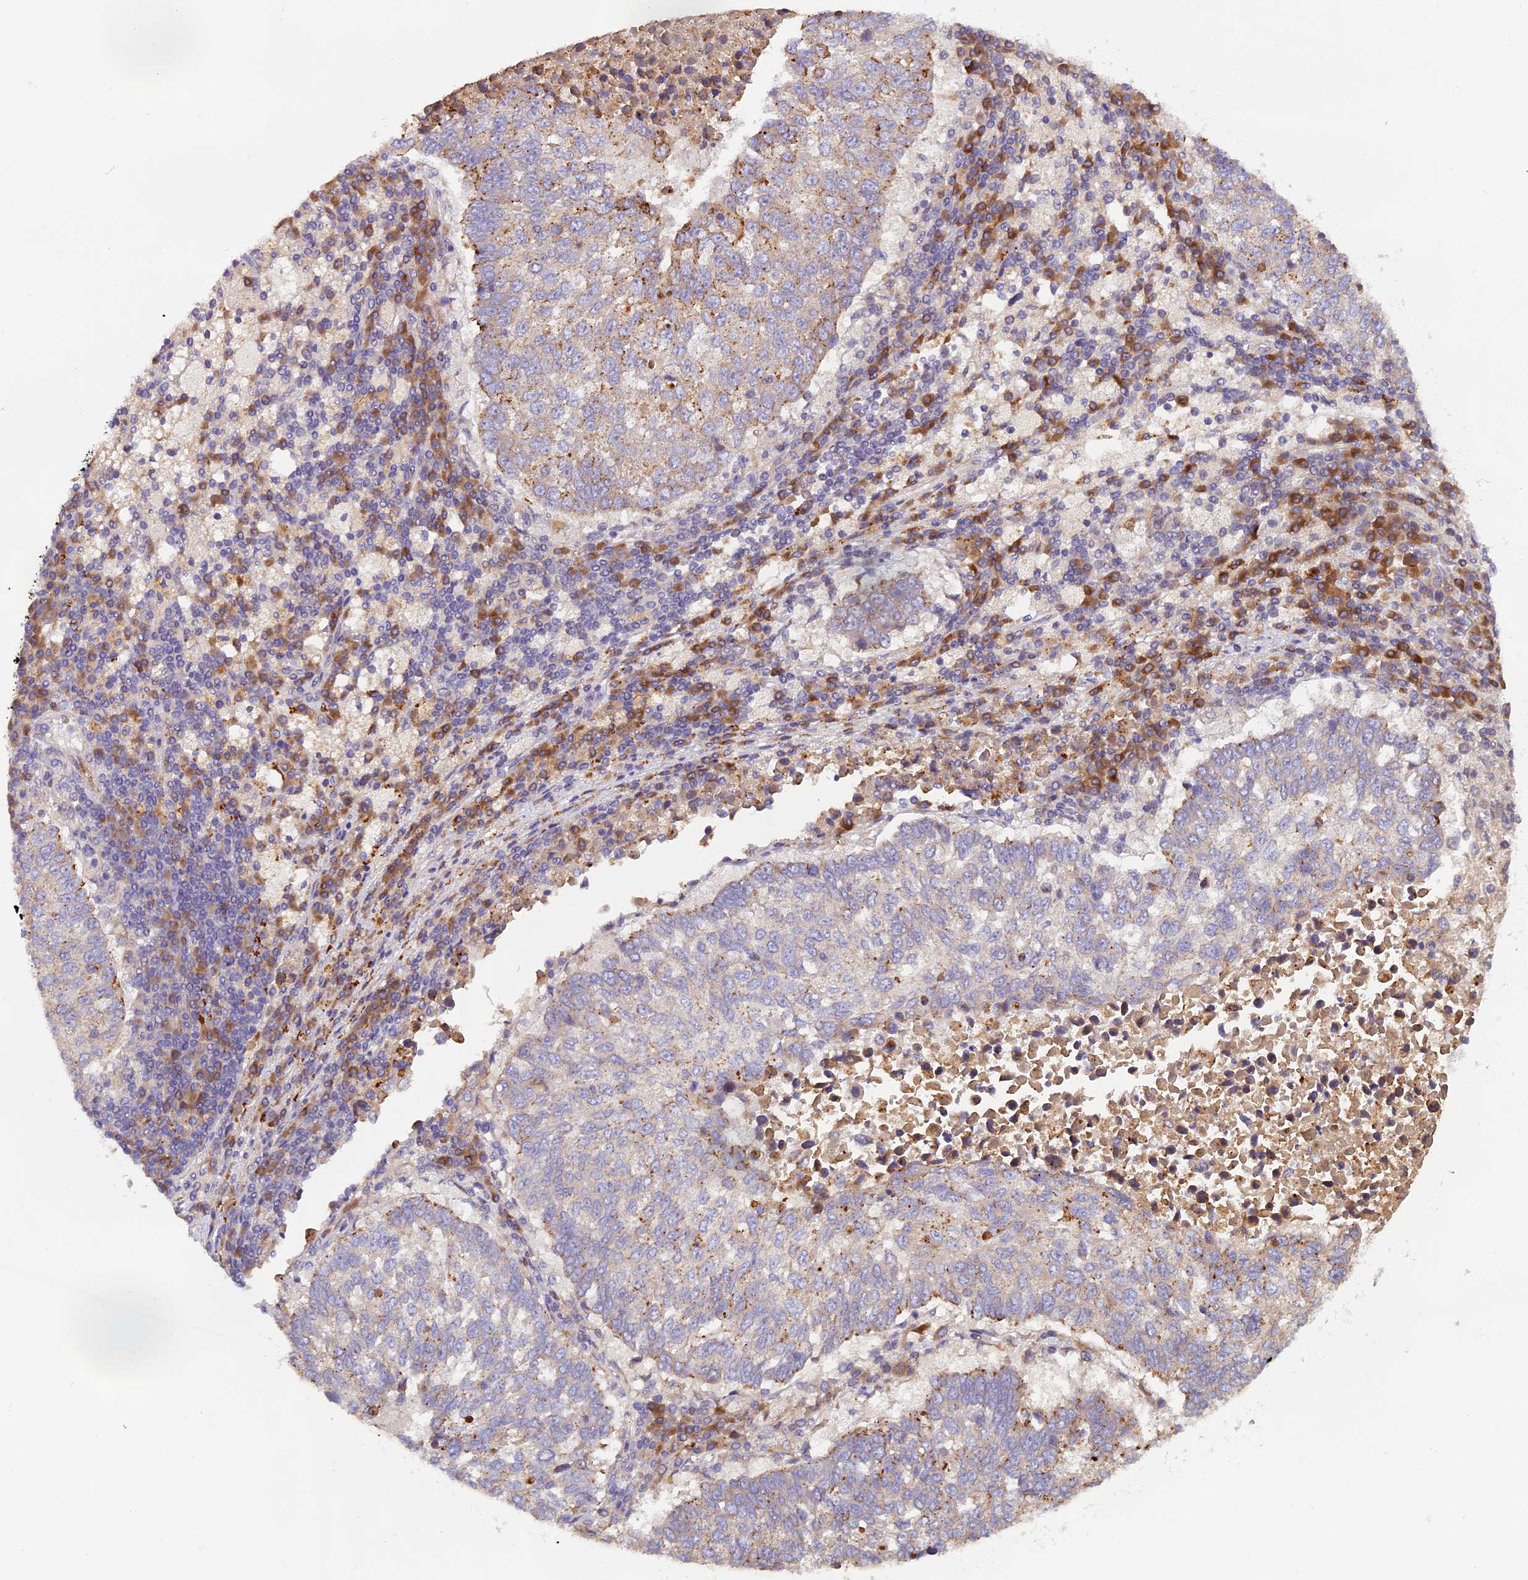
{"staining": {"intensity": "moderate", "quantity": "25%-75%", "location": "cytoplasmic/membranous"}, "tissue": "lung cancer", "cell_type": "Tumor cells", "image_type": "cancer", "snomed": [{"axis": "morphology", "description": "Squamous cell carcinoma, NOS"}, {"axis": "topography", "description": "Lung"}], "caption": "Tumor cells show medium levels of moderate cytoplasmic/membranous staining in about 25%-75% of cells in human lung squamous cell carcinoma.", "gene": "COPE", "patient": {"sex": "male", "age": 73}}